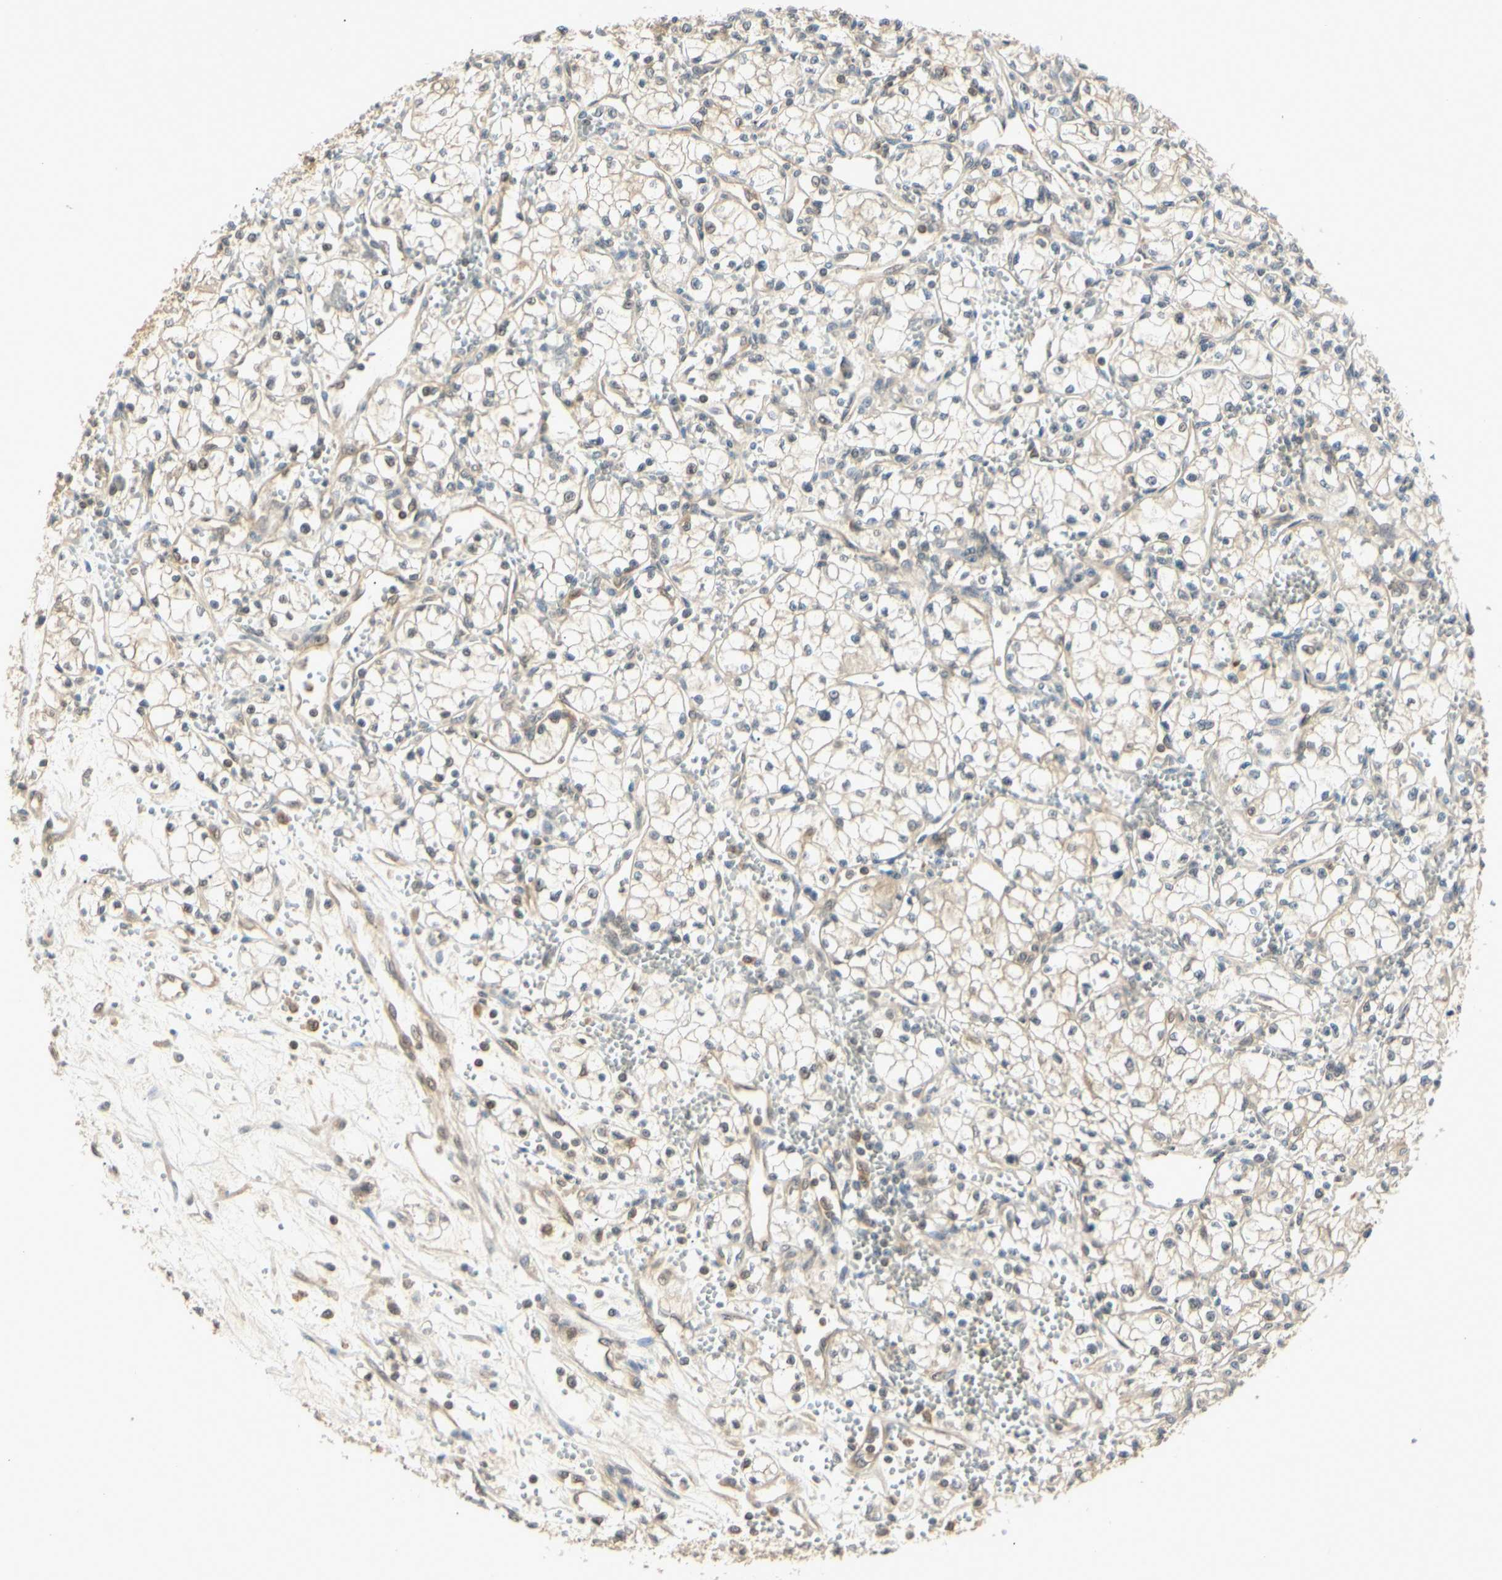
{"staining": {"intensity": "weak", "quantity": "<25%", "location": "cytoplasmic/membranous"}, "tissue": "renal cancer", "cell_type": "Tumor cells", "image_type": "cancer", "snomed": [{"axis": "morphology", "description": "Normal tissue, NOS"}, {"axis": "morphology", "description": "Adenocarcinoma, NOS"}, {"axis": "topography", "description": "Kidney"}], "caption": "The histopathology image displays no staining of tumor cells in renal adenocarcinoma.", "gene": "UBE2Z", "patient": {"sex": "male", "age": 59}}